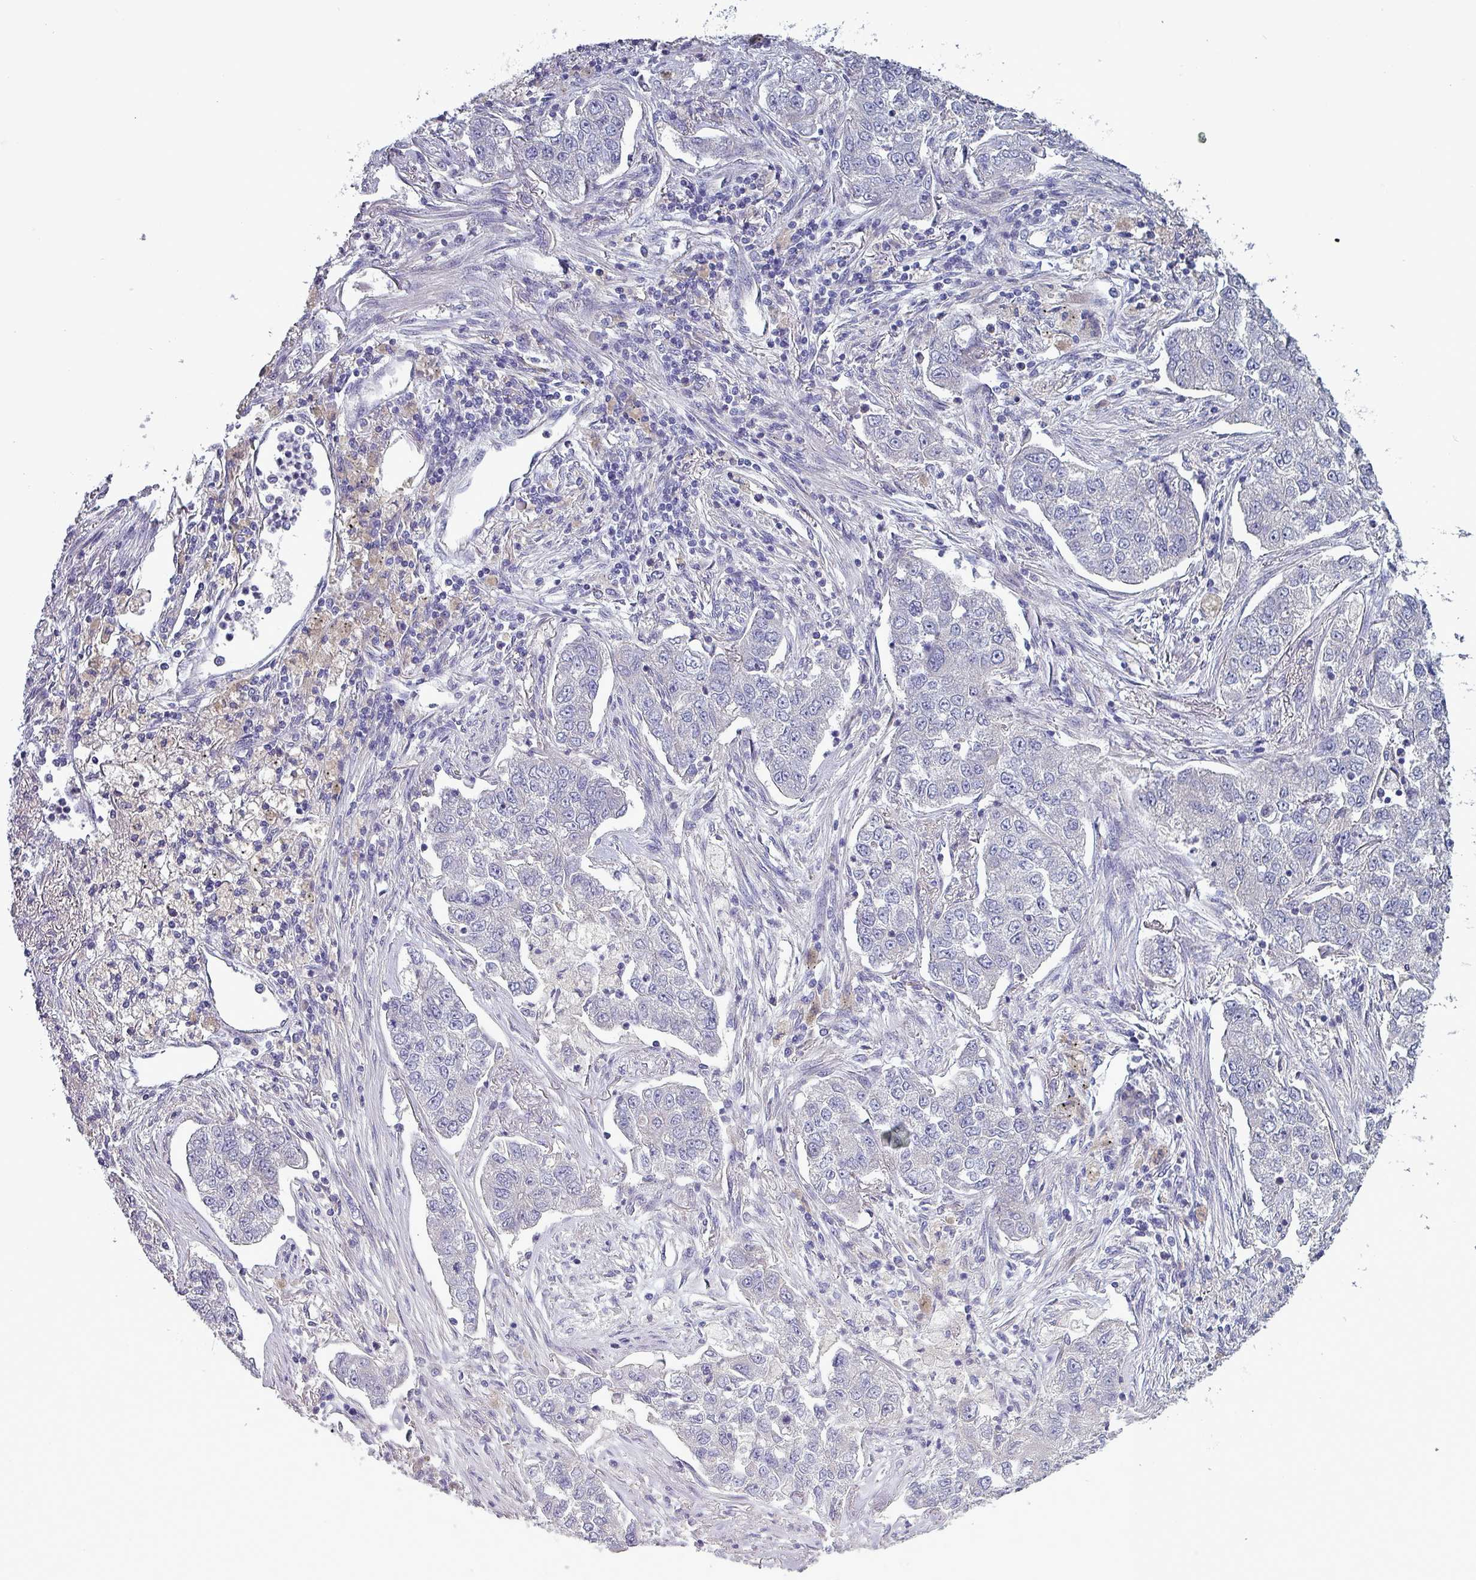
{"staining": {"intensity": "negative", "quantity": "none", "location": "none"}, "tissue": "lung cancer", "cell_type": "Tumor cells", "image_type": "cancer", "snomed": [{"axis": "morphology", "description": "Adenocarcinoma, NOS"}, {"axis": "topography", "description": "Lung"}], "caption": "This is an immunohistochemistry (IHC) micrograph of human lung adenocarcinoma. There is no staining in tumor cells.", "gene": "HSD3B7", "patient": {"sex": "male", "age": 49}}